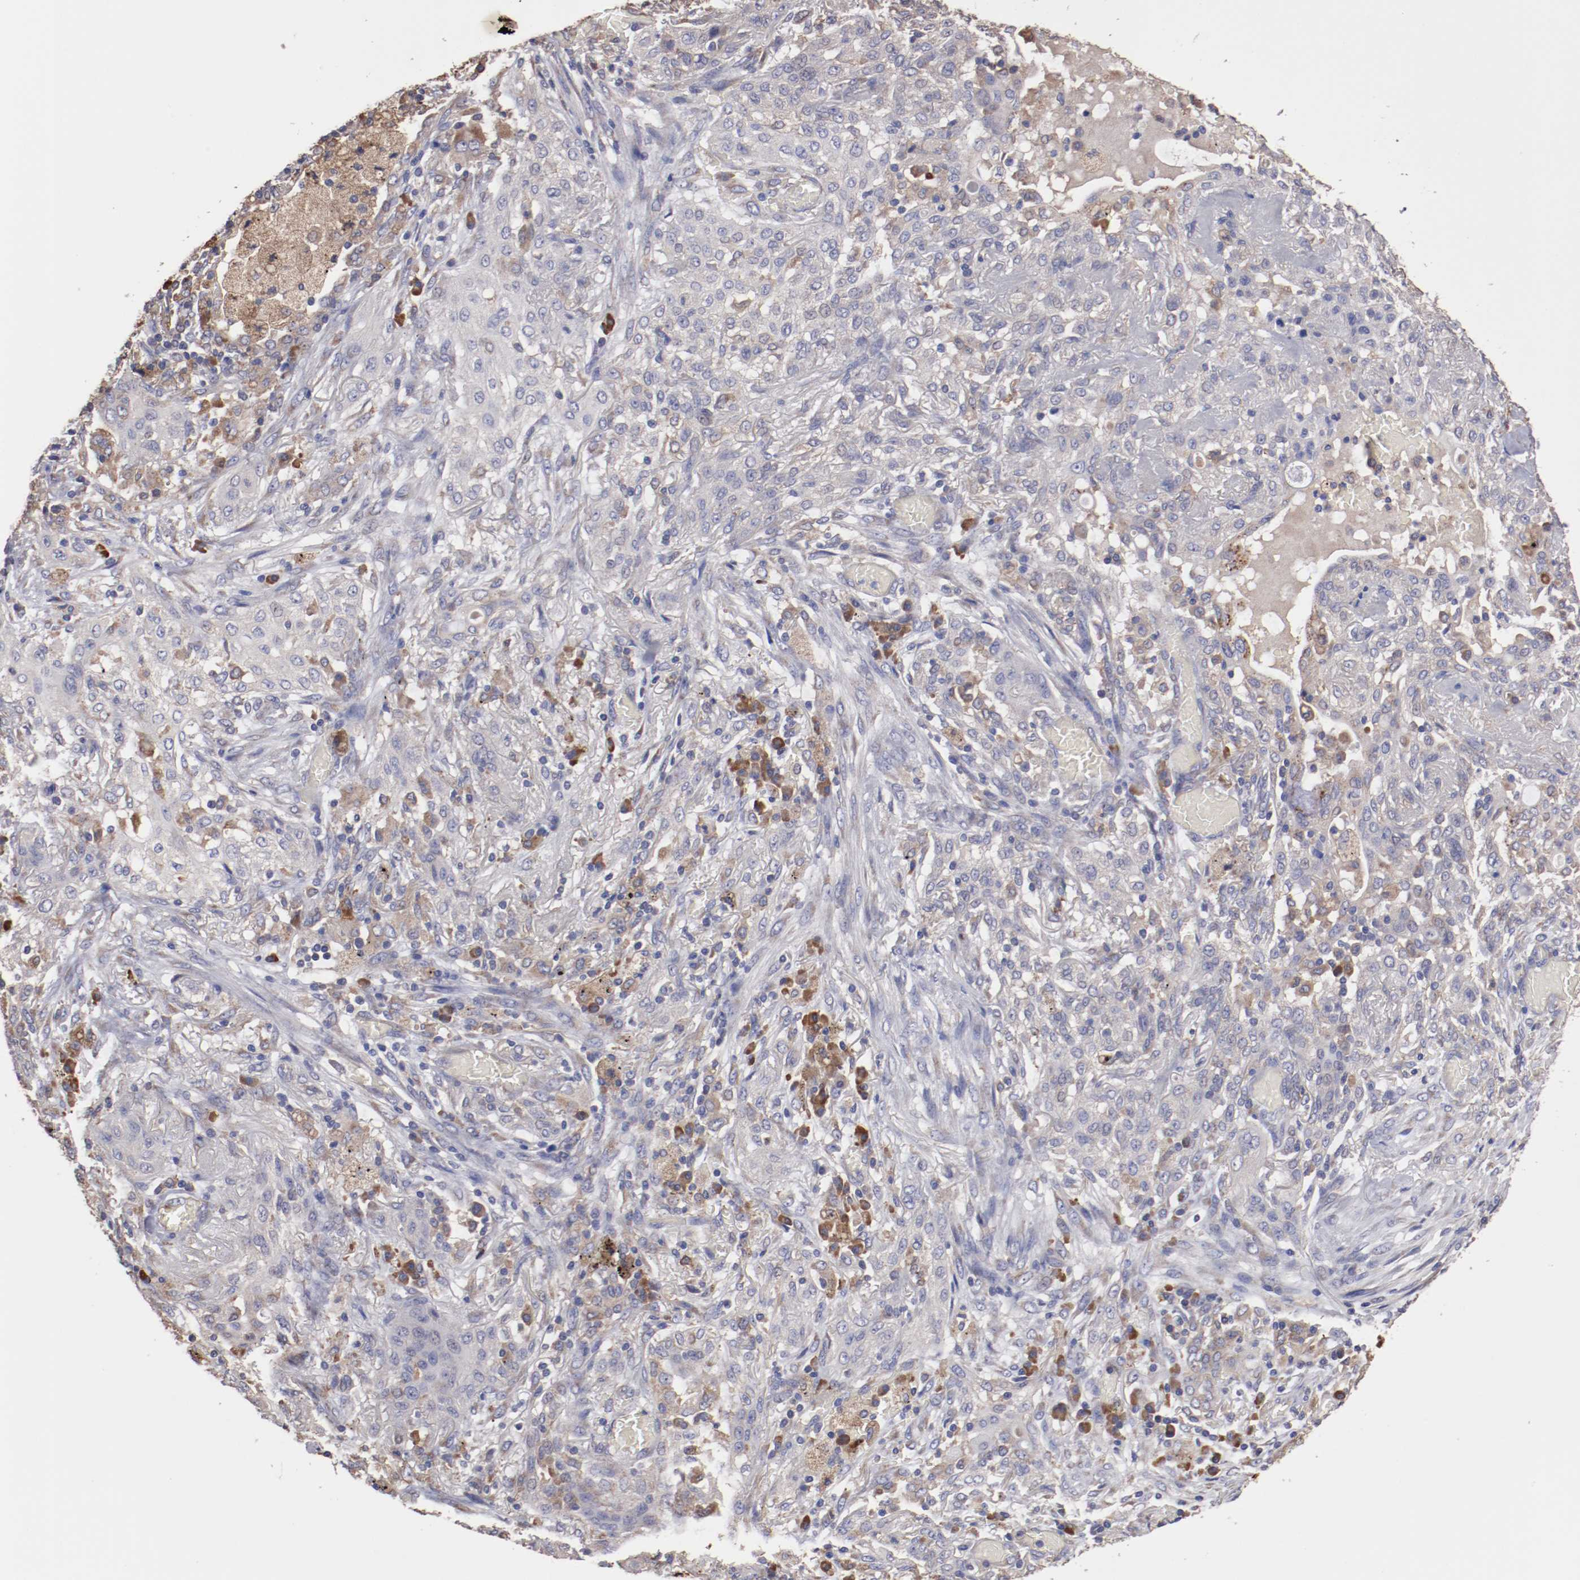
{"staining": {"intensity": "negative", "quantity": "none", "location": "none"}, "tissue": "lung cancer", "cell_type": "Tumor cells", "image_type": "cancer", "snomed": [{"axis": "morphology", "description": "Squamous cell carcinoma, NOS"}, {"axis": "topography", "description": "Lung"}], "caption": "This histopathology image is of lung cancer (squamous cell carcinoma) stained with immunohistochemistry (IHC) to label a protein in brown with the nuclei are counter-stained blue. There is no staining in tumor cells. (DAB (3,3'-diaminobenzidine) immunohistochemistry (IHC) visualized using brightfield microscopy, high magnification).", "gene": "NFKBIE", "patient": {"sex": "female", "age": 47}}